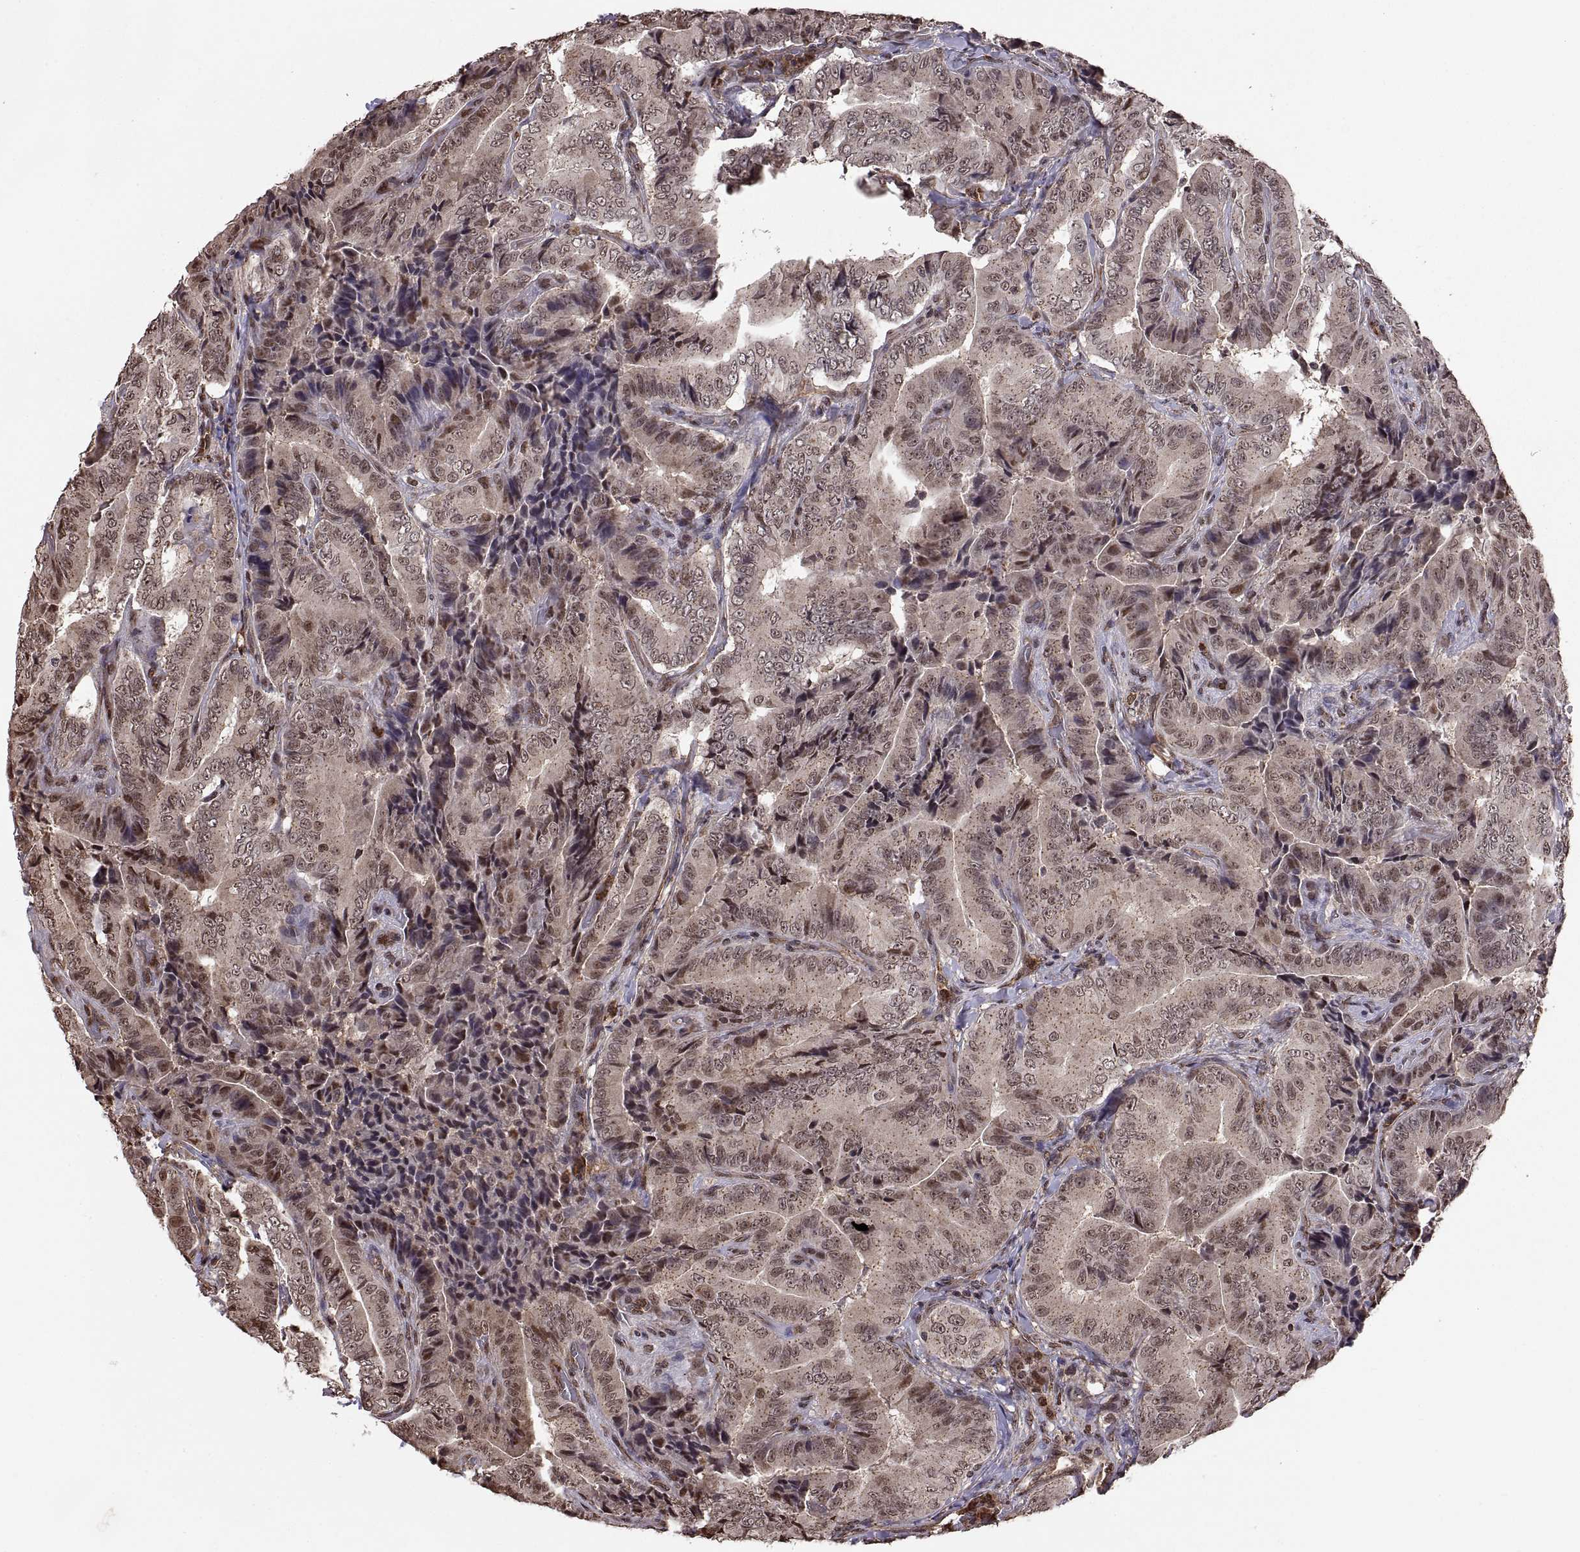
{"staining": {"intensity": "weak", "quantity": "<25%", "location": "nuclear"}, "tissue": "thyroid cancer", "cell_type": "Tumor cells", "image_type": "cancer", "snomed": [{"axis": "morphology", "description": "Papillary adenocarcinoma, NOS"}, {"axis": "topography", "description": "Thyroid gland"}], "caption": "Immunohistochemistry photomicrograph of neoplastic tissue: thyroid cancer (papillary adenocarcinoma) stained with DAB (3,3'-diaminobenzidine) exhibits no significant protein positivity in tumor cells.", "gene": "ARRB1", "patient": {"sex": "male", "age": 61}}